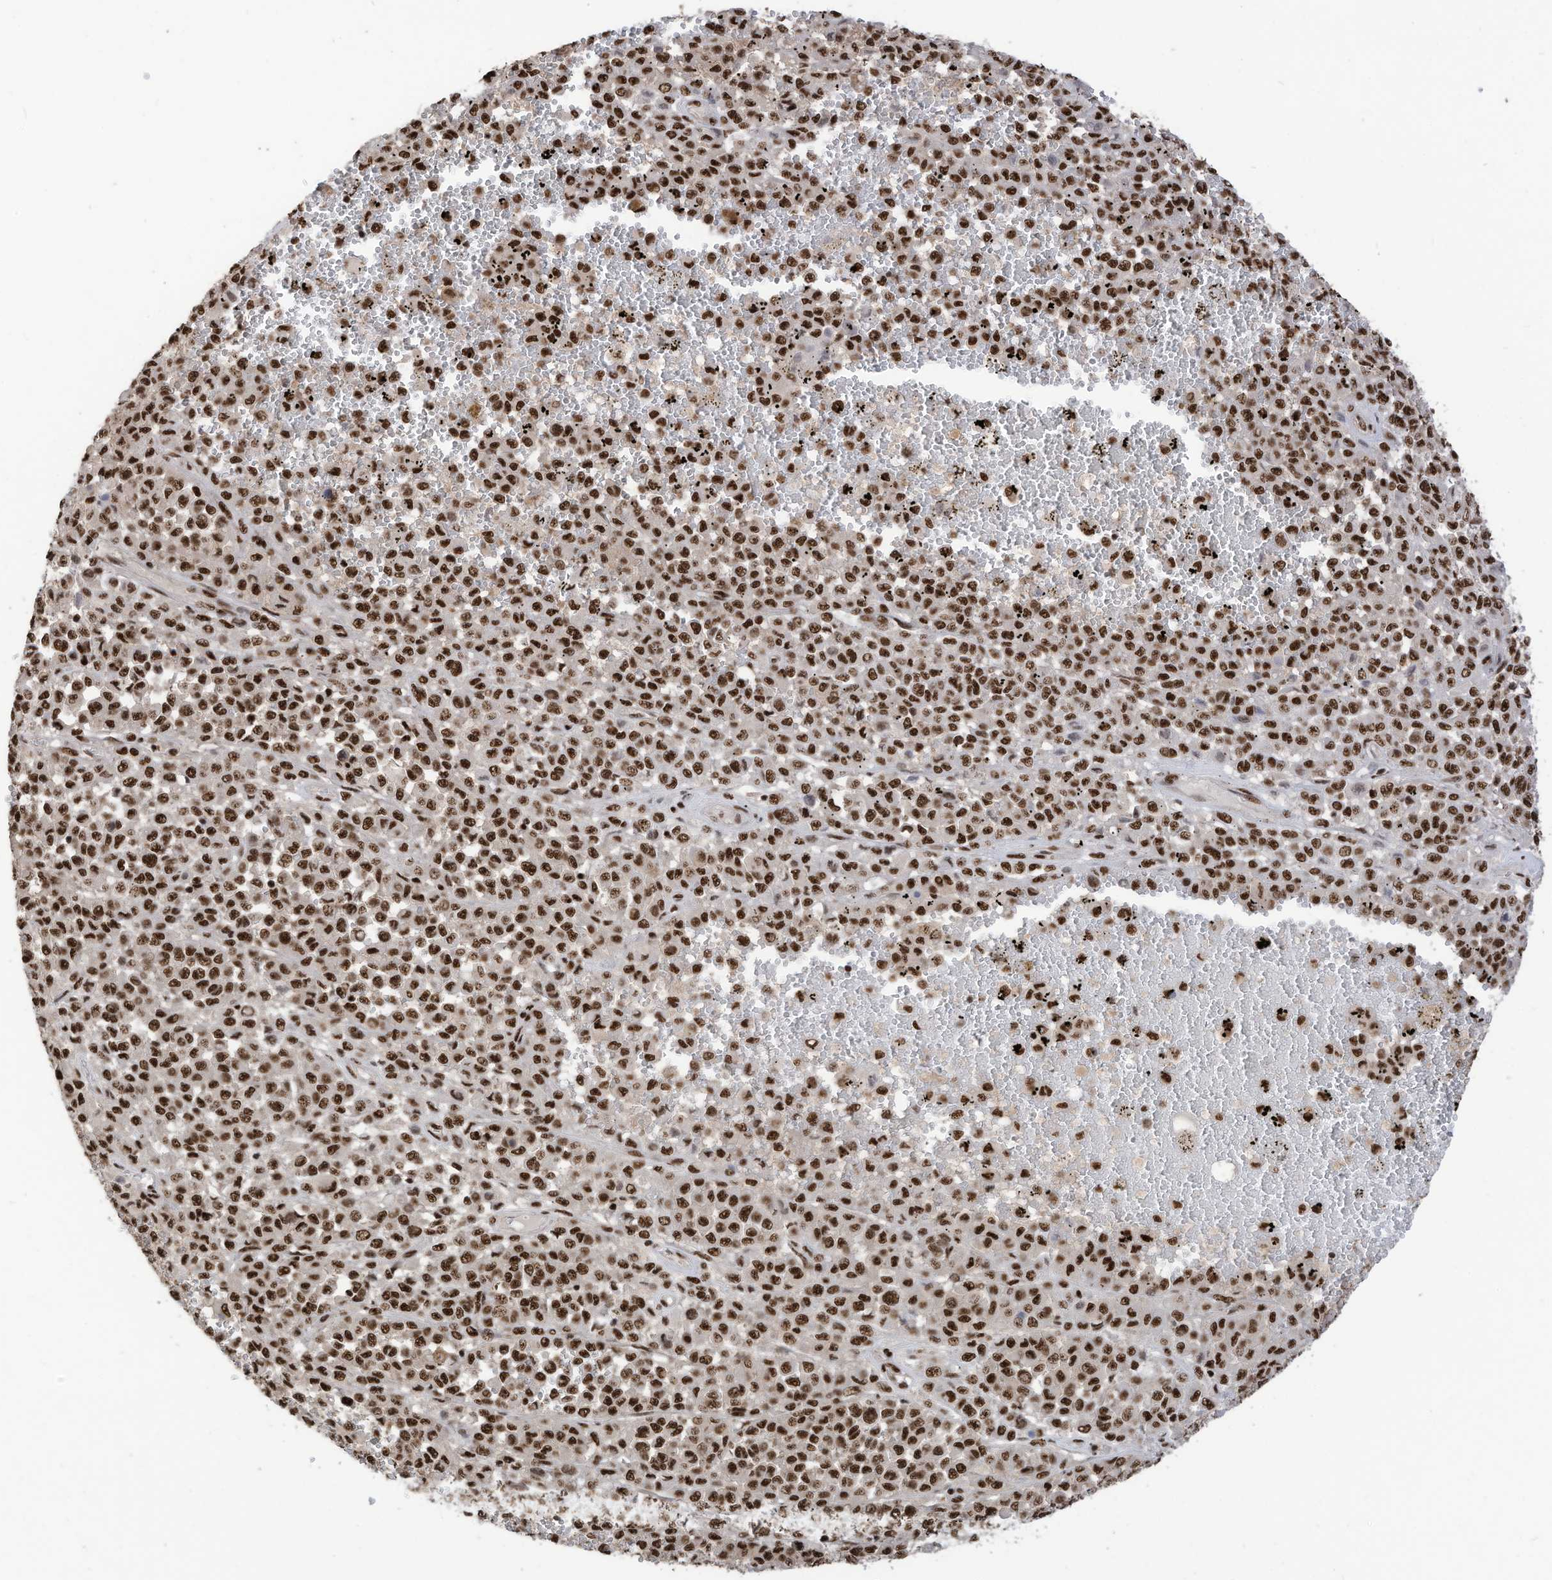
{"staining": {"intensity": "strong", "quantity": ">75%", "location": "nuclear"}, "tissue": "melanoma", "cell_type": "Tumor cells", "image_type": "cancer", "snomed": [{"axis": "morphology", "description": "Malignant melanoma, Metastatic site"}, {"axis": "topography", "description": "Pancreas"}], "caption": "A micrograph of melanoma stained for a protein exhibits strong nuclear brown staining in tumor cells.", "gene": "SF3A3", "patient": {"sex": "female", "age": 30}}